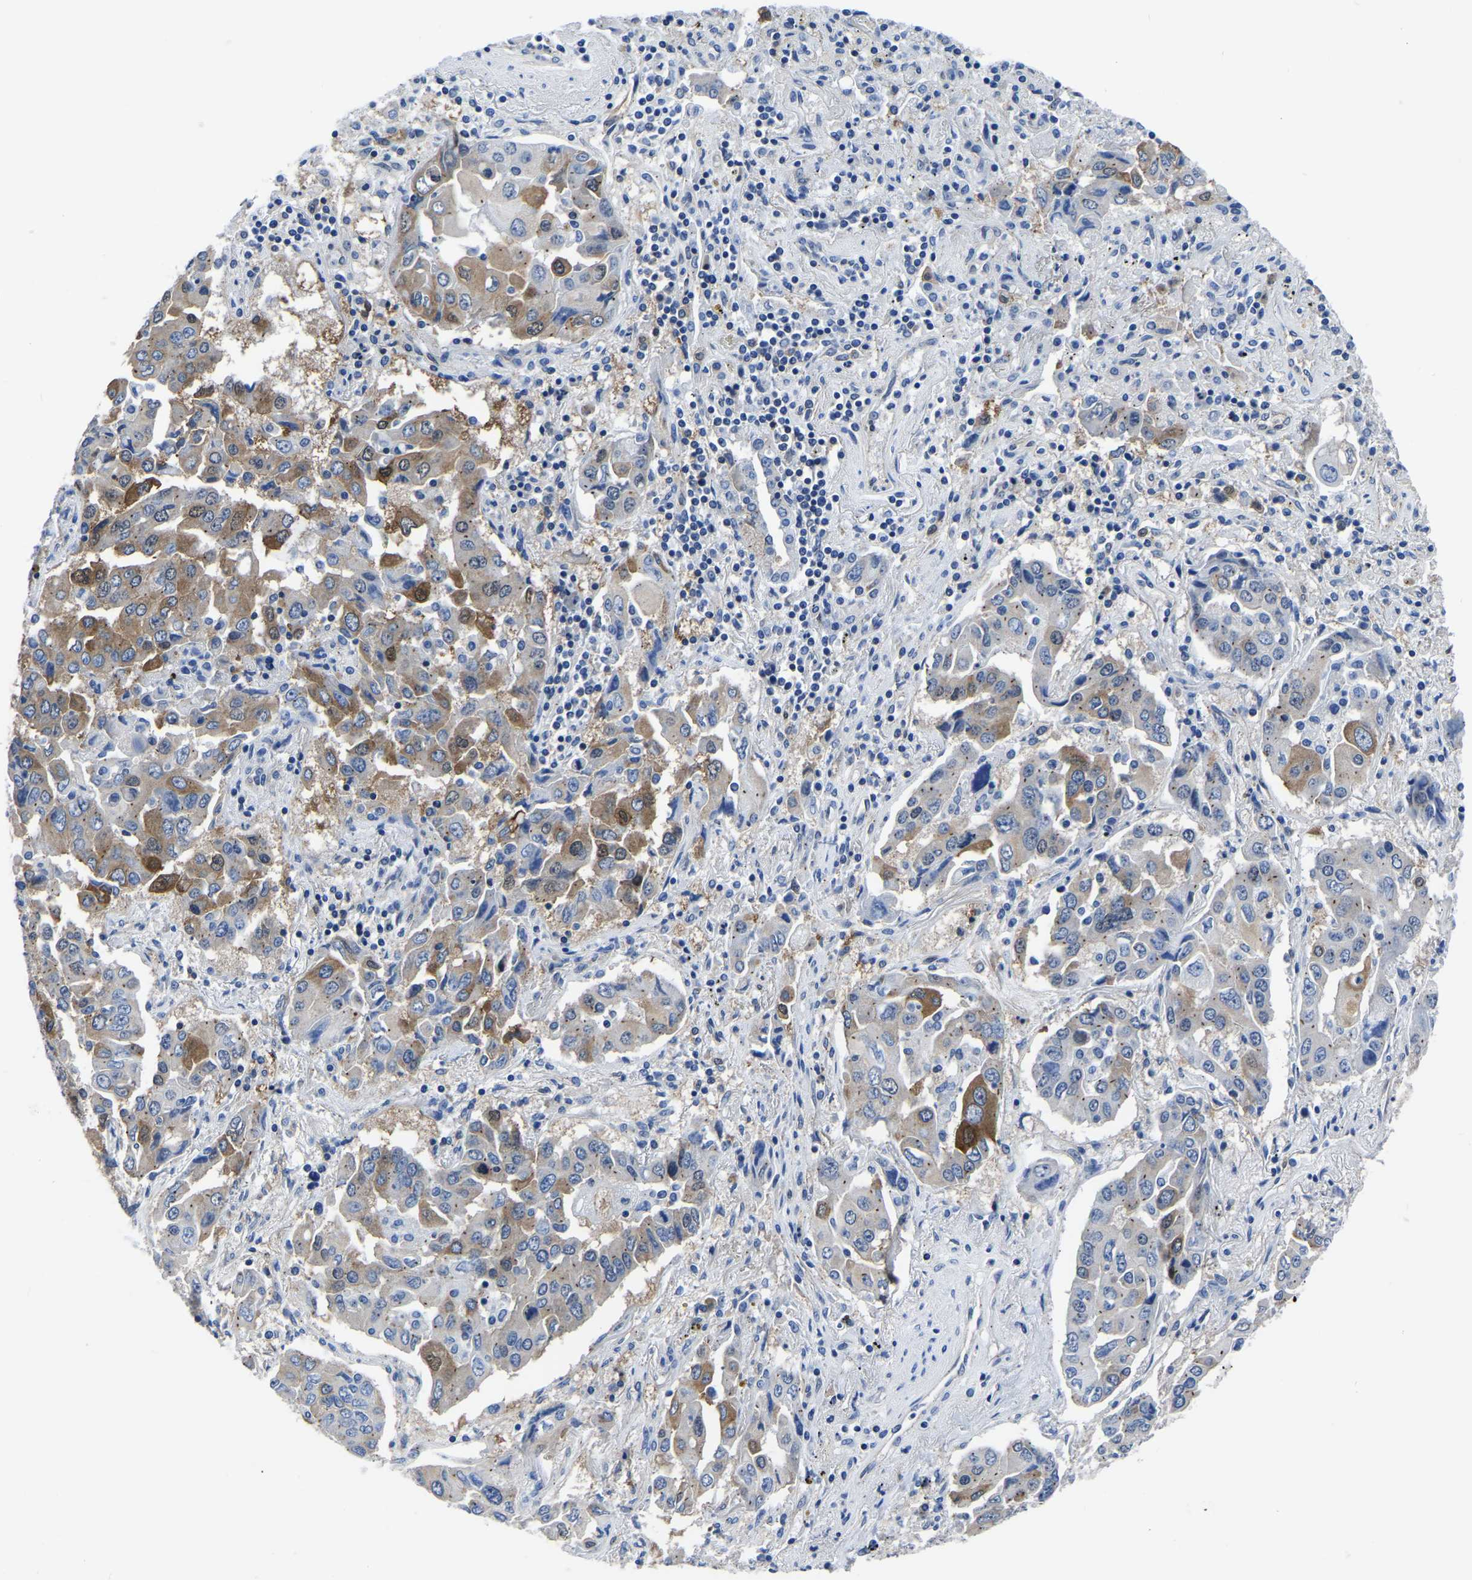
{"staining": {"intensity": "moderate", "quantity": "25%-75%", "location": "cytoplasmic/membranous"}, "tissue": "lung cancer", "cell_type": "Tumor cells", "image_type": "cancer", "snomed": [{"axis": "morphology", "description": "Adenocarcinoma, NOS"}, {"axis": "topography", "description": "Lung"}], "caption": "Protein expression analysis of human lung adenocarcinoma reveals moderate cytoplasmic/membranous expression in about 25%-75% of tumor cells.", "gene": "TFG", "patient": {"sex": "female", "age": 65}}